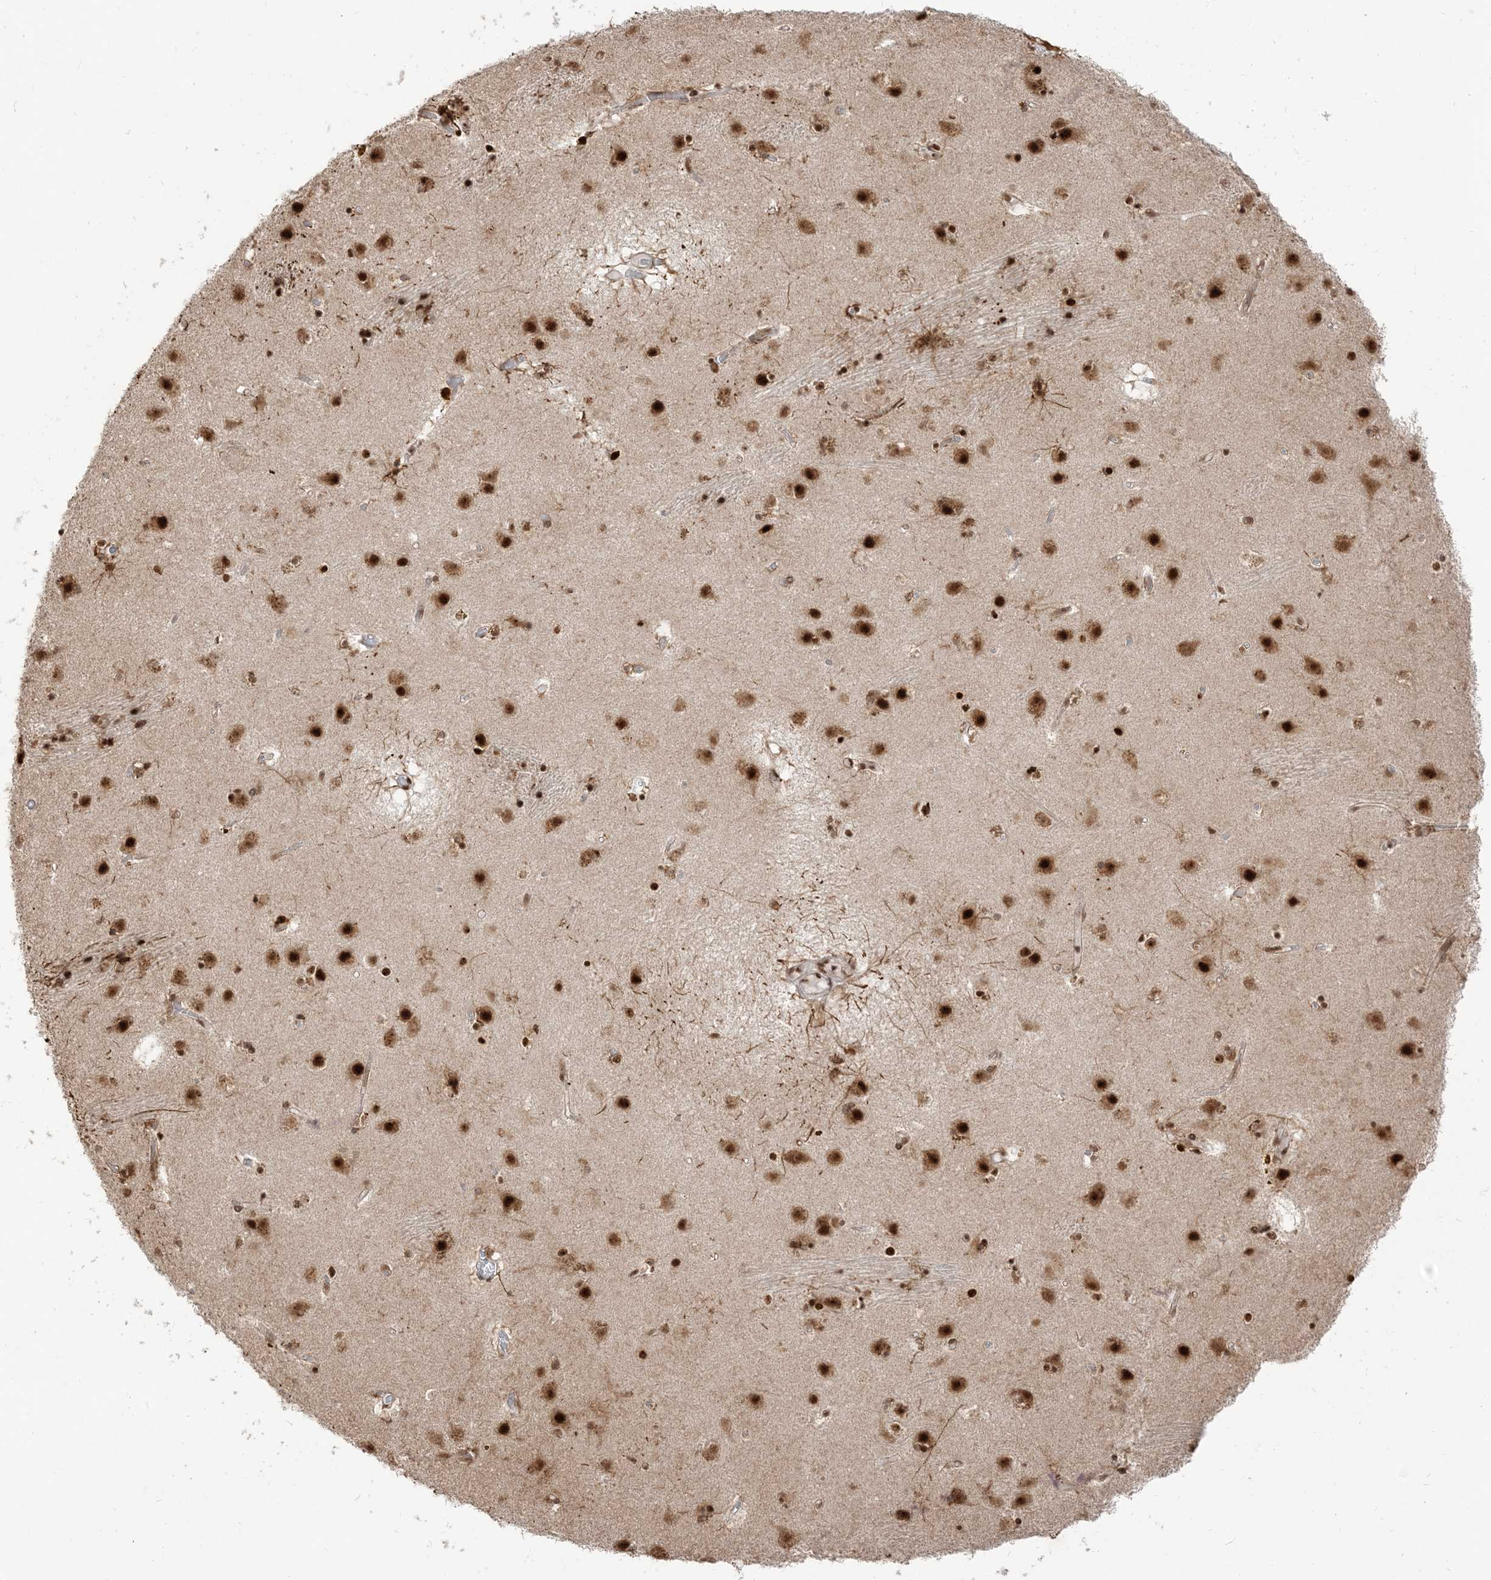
{"staining": {"intensity": "strong", "quantity": "25%-75%", "location": "nuclear"}, "tissue": "caudate", "cell_type": "Glial cells", "image_type": "normal", "snomed": [{"axis": "morphology", "description": "Normal tissue, NOS"}, {"axis": "topography", "description": "Lateral ventricle wall"}], "caption": "Immunohistochemistry image of benign caudate: human caudate stained using immunohistochemistry exhibits high levels of strong protein expression localized specifically in the nuclear of glial cells, appearing as a nuclear brown color.", "gene": "ARGLU1", "patient": {"sex": "male", "age": 70}}